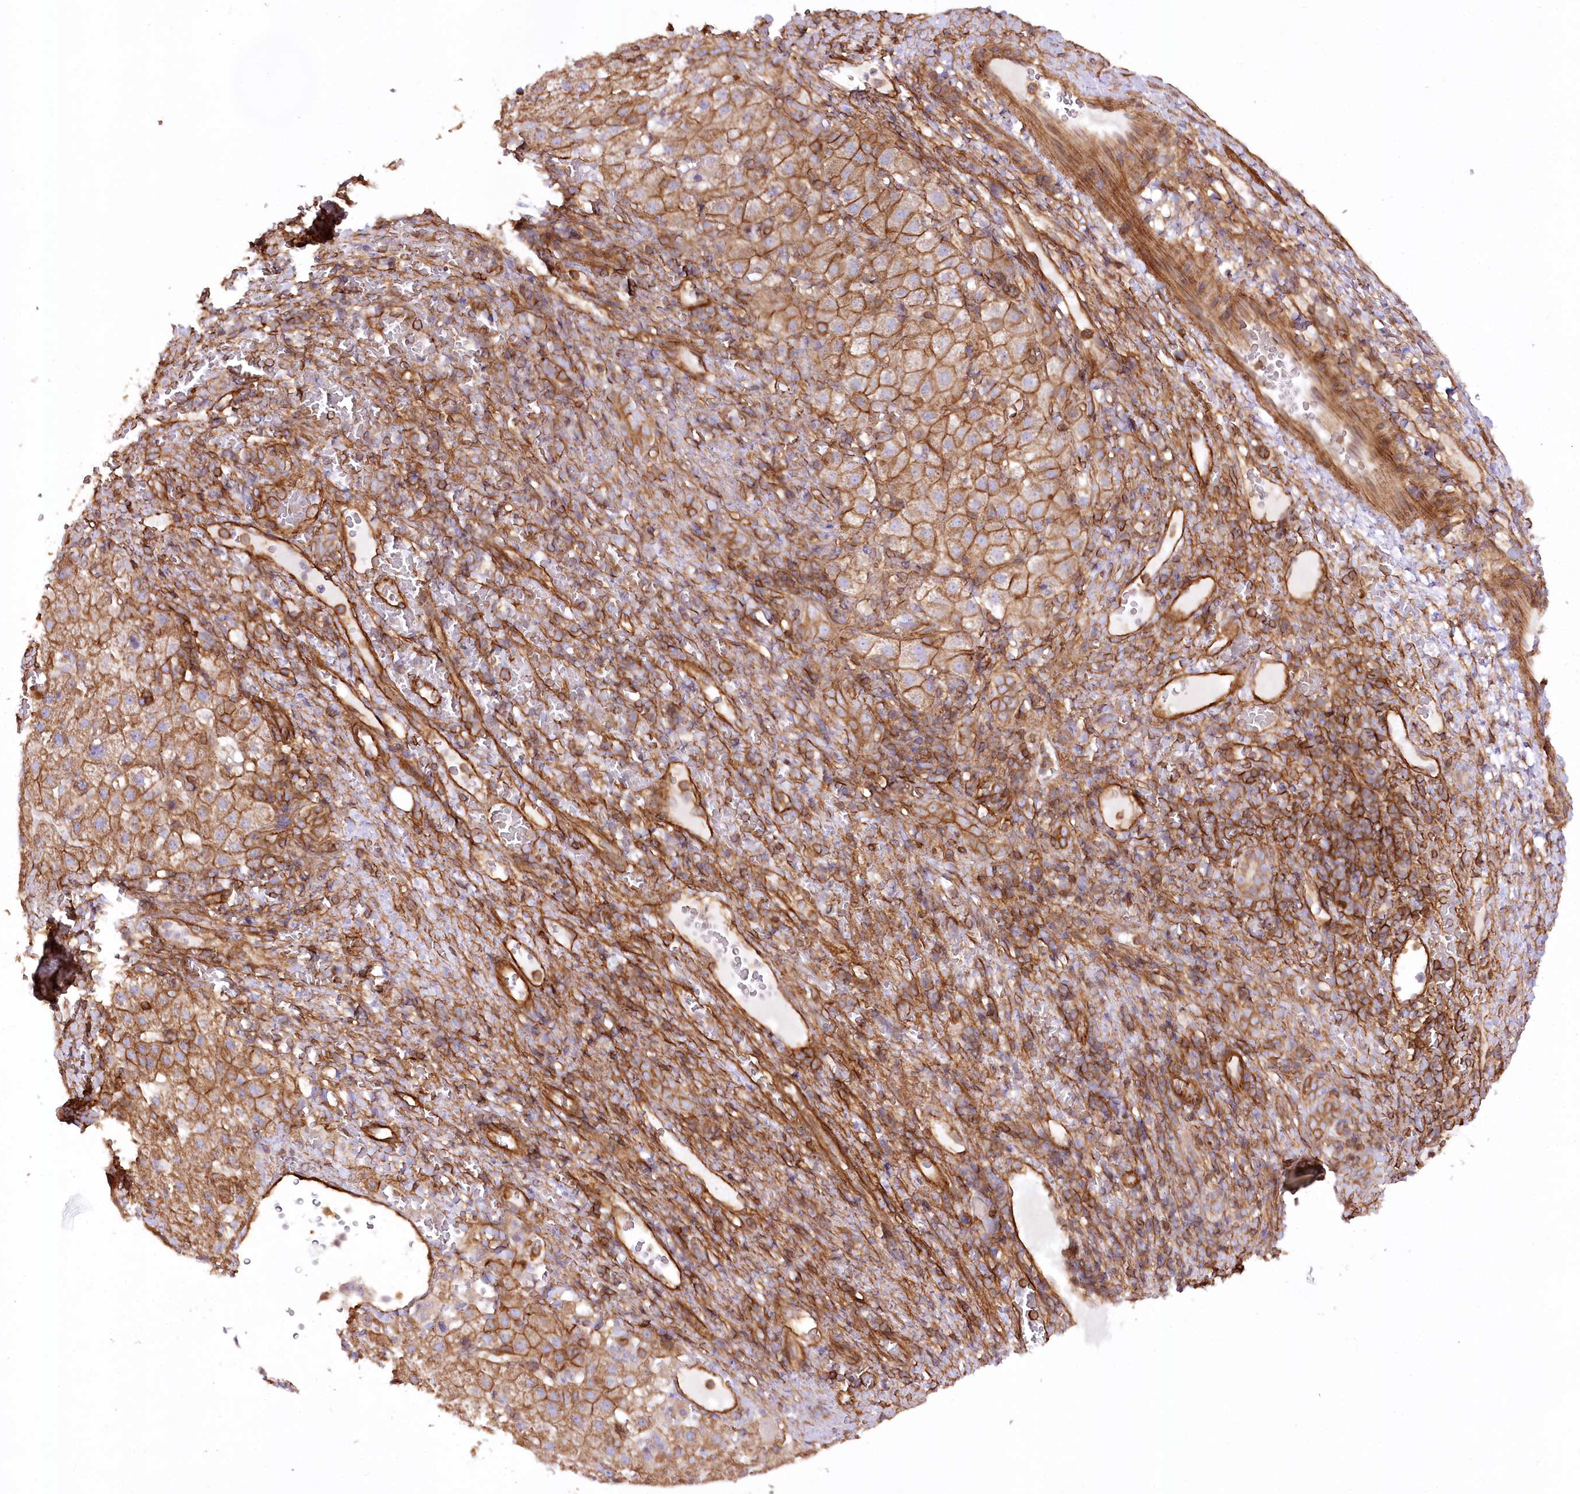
{"staining": {"intensity": "moderate", "quantity": ">75%", "location": "cytoplasmic/membranous"}, "tissue": "liver cancer", "cell_type": "Tumor cells", "image_type": "cancer", "snomed": [{"axis": "morphology", "description": "Carcinoma, Hepatocellular, NOS"}, {"axis": "topography", "description": "Liver"}], "caption": "Protein analysis of liver cancer tissue displays moderate cytoplasmic/membranous staining in approximately >75% of tumor cells. Immunohistochemistry stains the protein of interest in brown and the nuclei are stained blue.", "gene": "SYNPO2", "patient": {"sex": "male", "age": 57}}